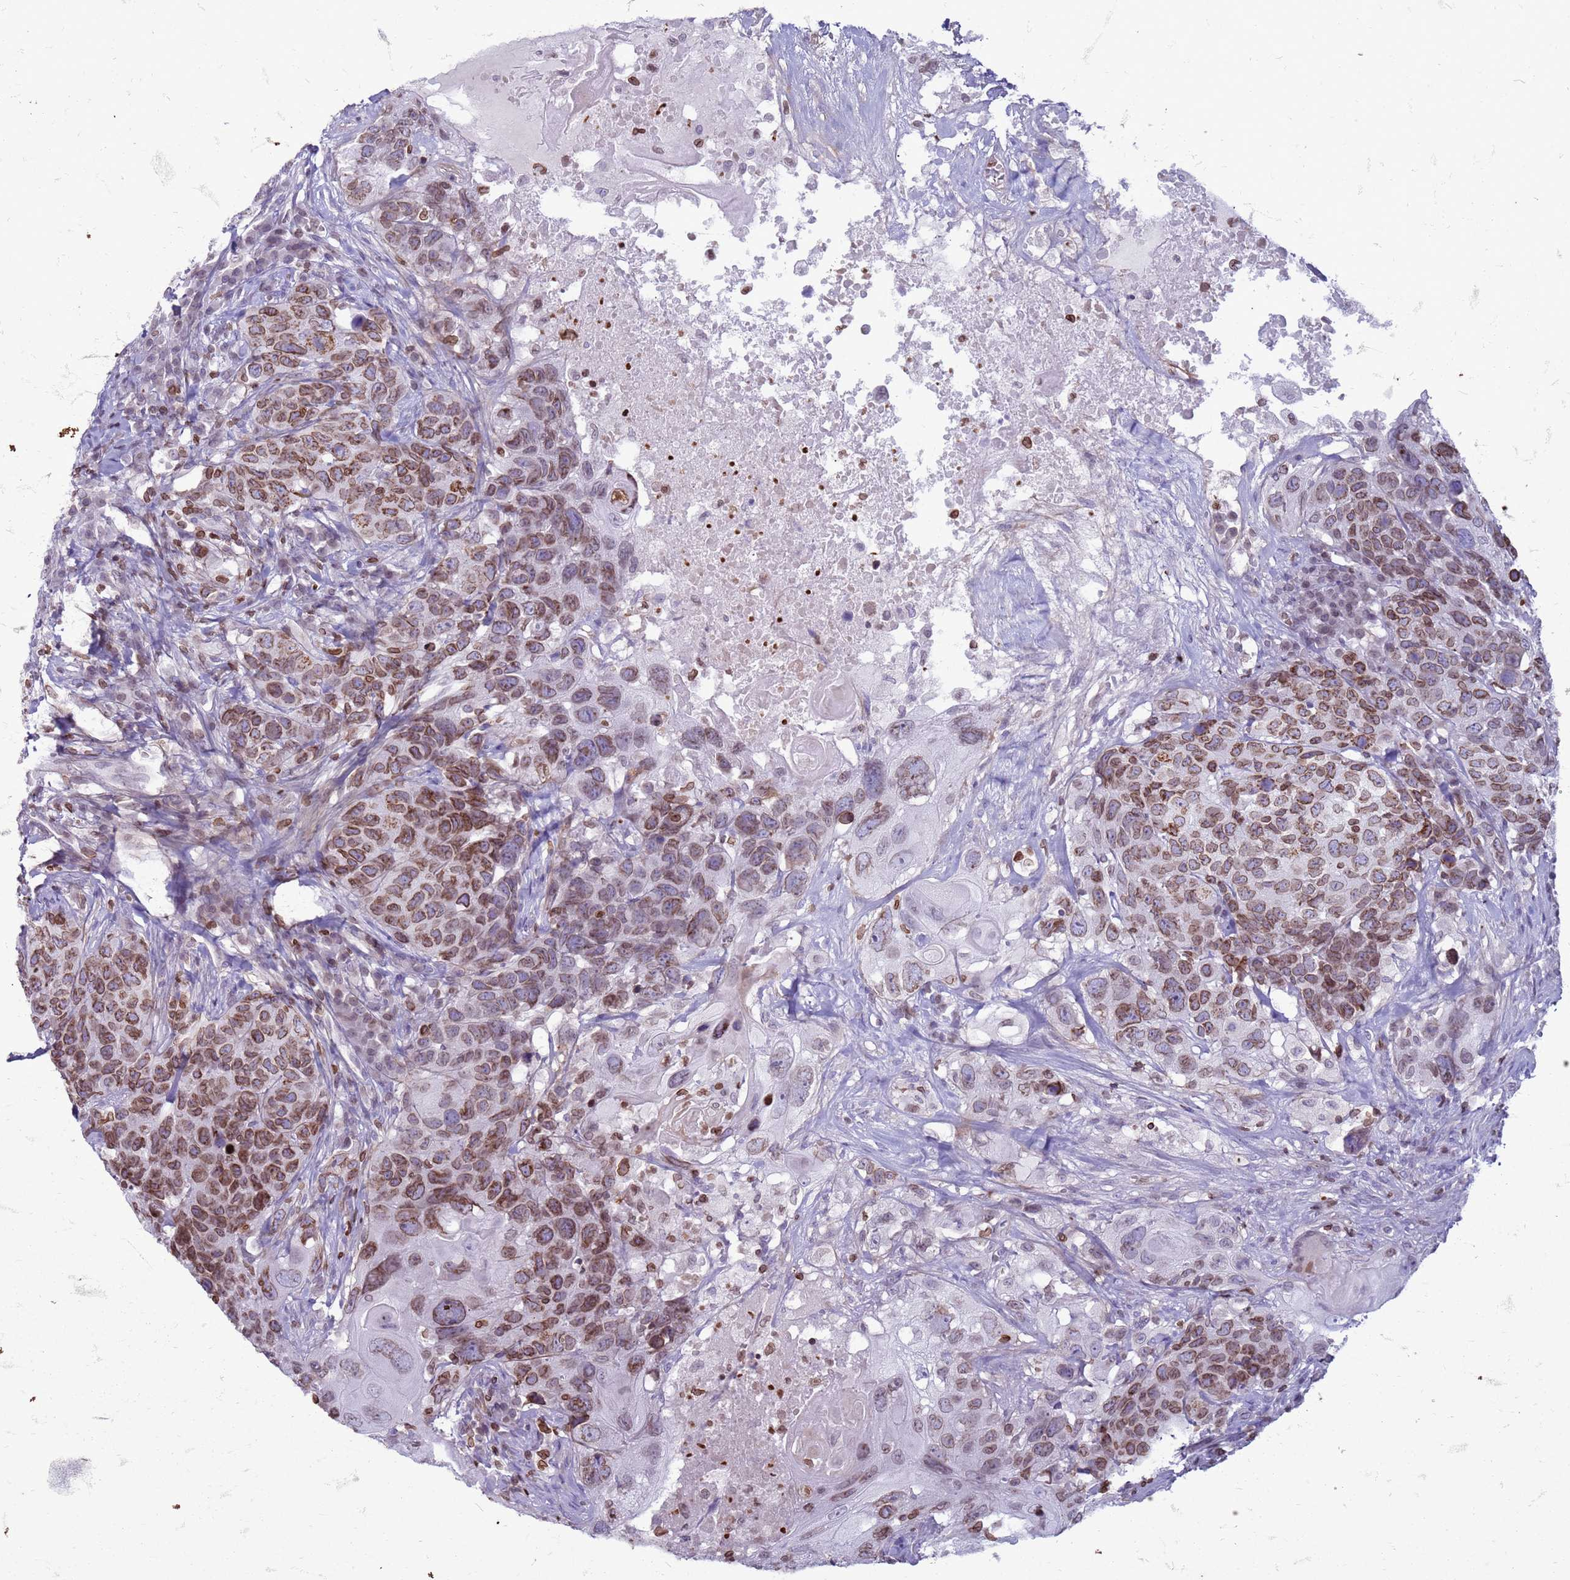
{"staining": {"intensity": "moderate", "quantity": ">75%", "location": "cytoplasmic/membranous,nuclear"}, "tissue": "head and neck cancer", "cell_type": "Tumor cells", "image_type": "cancer", "snomed": [{"axis": "morphology", "description": "Squamous cell carcinoma, NOS"}, {"axis": "topography", "description": "Head-Neck"}], "caption": "Head and neck squamous cell carcinoma stained with a brown dye demonstrates moderate cytoplasmic/membranous and nuclear positive positivity in about >75% of tumor cells.", "gene": "METTL25B", "patient": {"sex": "male", "age": 66}}